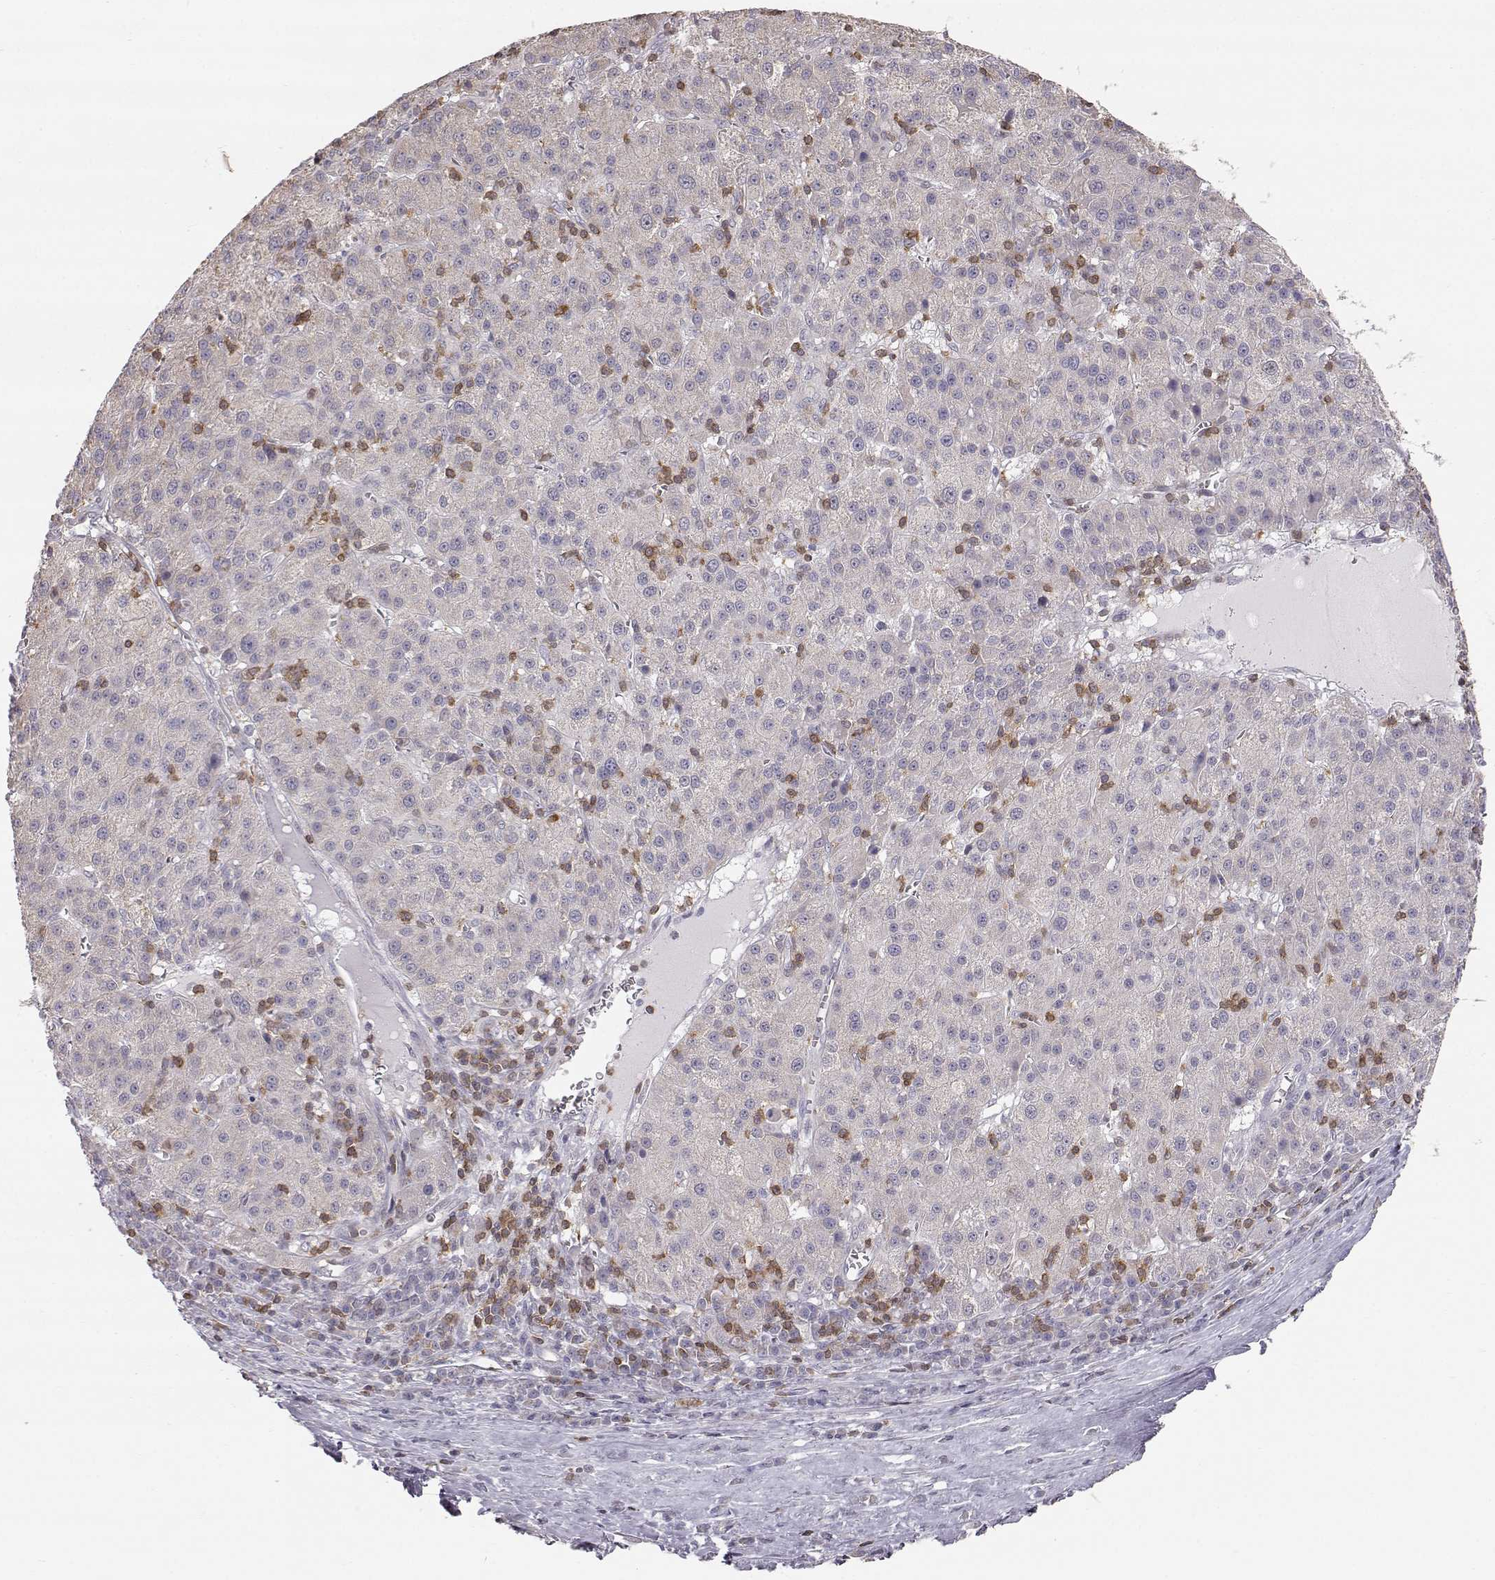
{"staining": {"intensity": "negative", "quantity": "none", "location": "none"}, "tissue": "liver cancer", "cell_type": "Tumor cells", "image_type": "cancer", "snomed": [{"axis": "morphology", "description": "Carcinoma, Hepatocellular, NOS"}, {"axis": "topography", "description": "Liver"}], "caption": "A micrograph of human hepatocellular carcinoma (liver) is negative for staining in tumor cells. (DAB IHC visualized using brightfield microscopy, high magnification).", "gene": "GRAP2", "patient": {"sex": "female", "age": 60}}